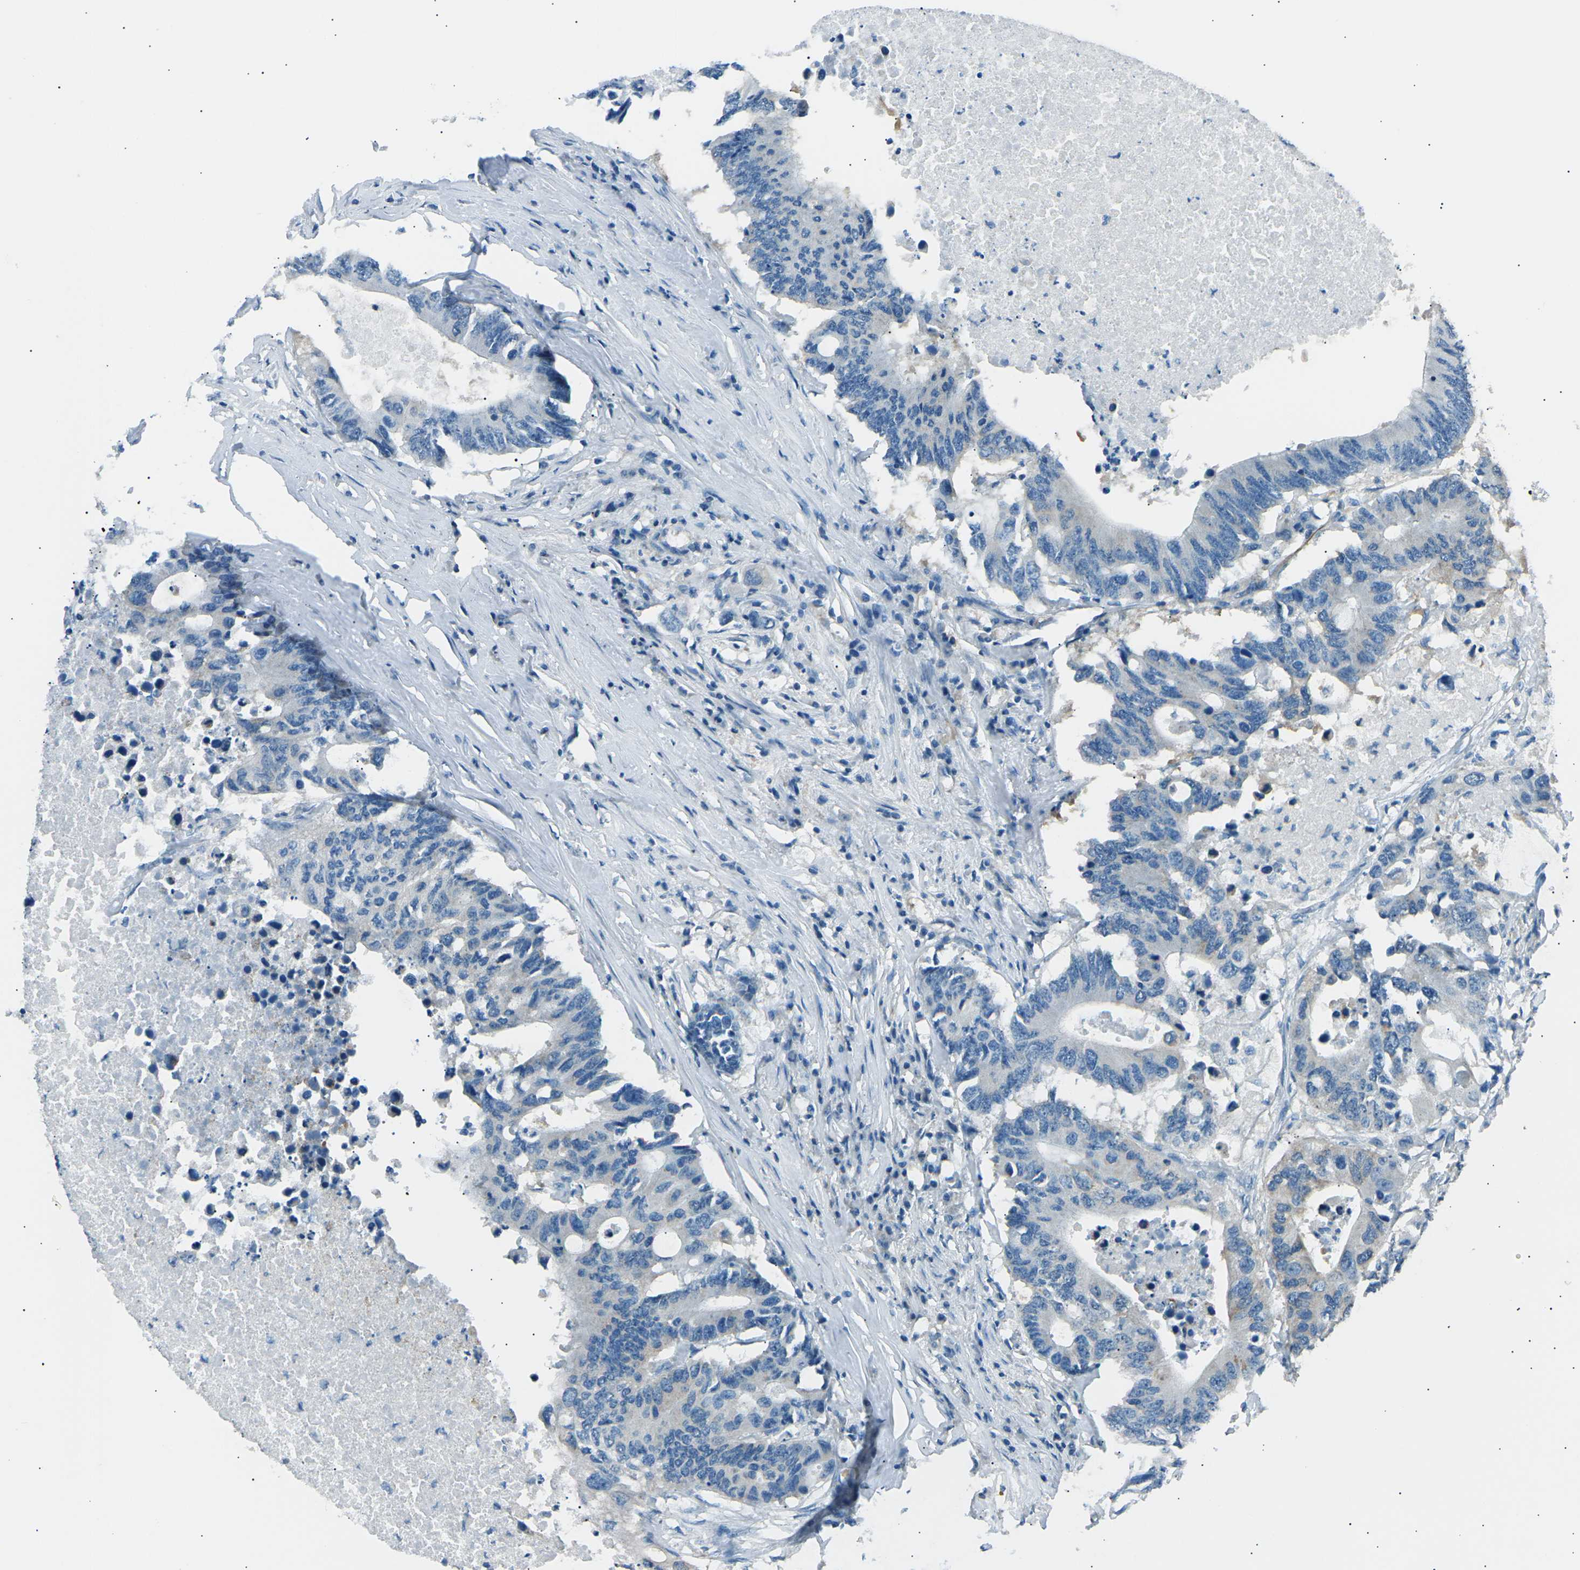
{"staining": {"intensity": "negative", "quantity": "none", "location": "none"}, "tissue": "colorectal cancer", "cell_type": "Tumor cells", "image_type": "cancer", "snomed": [{"axis": "morphology", "description": "Adenocarcinoma, NOS"}, {"axis": "topography", "description": "Colon"}], "caption": "The photomicrograph reveals no staining of tumor cells in colorectal cancer (adenocarcinoma).", "gene": "SLK", "patient": {"sex": "male", "age": 71}}